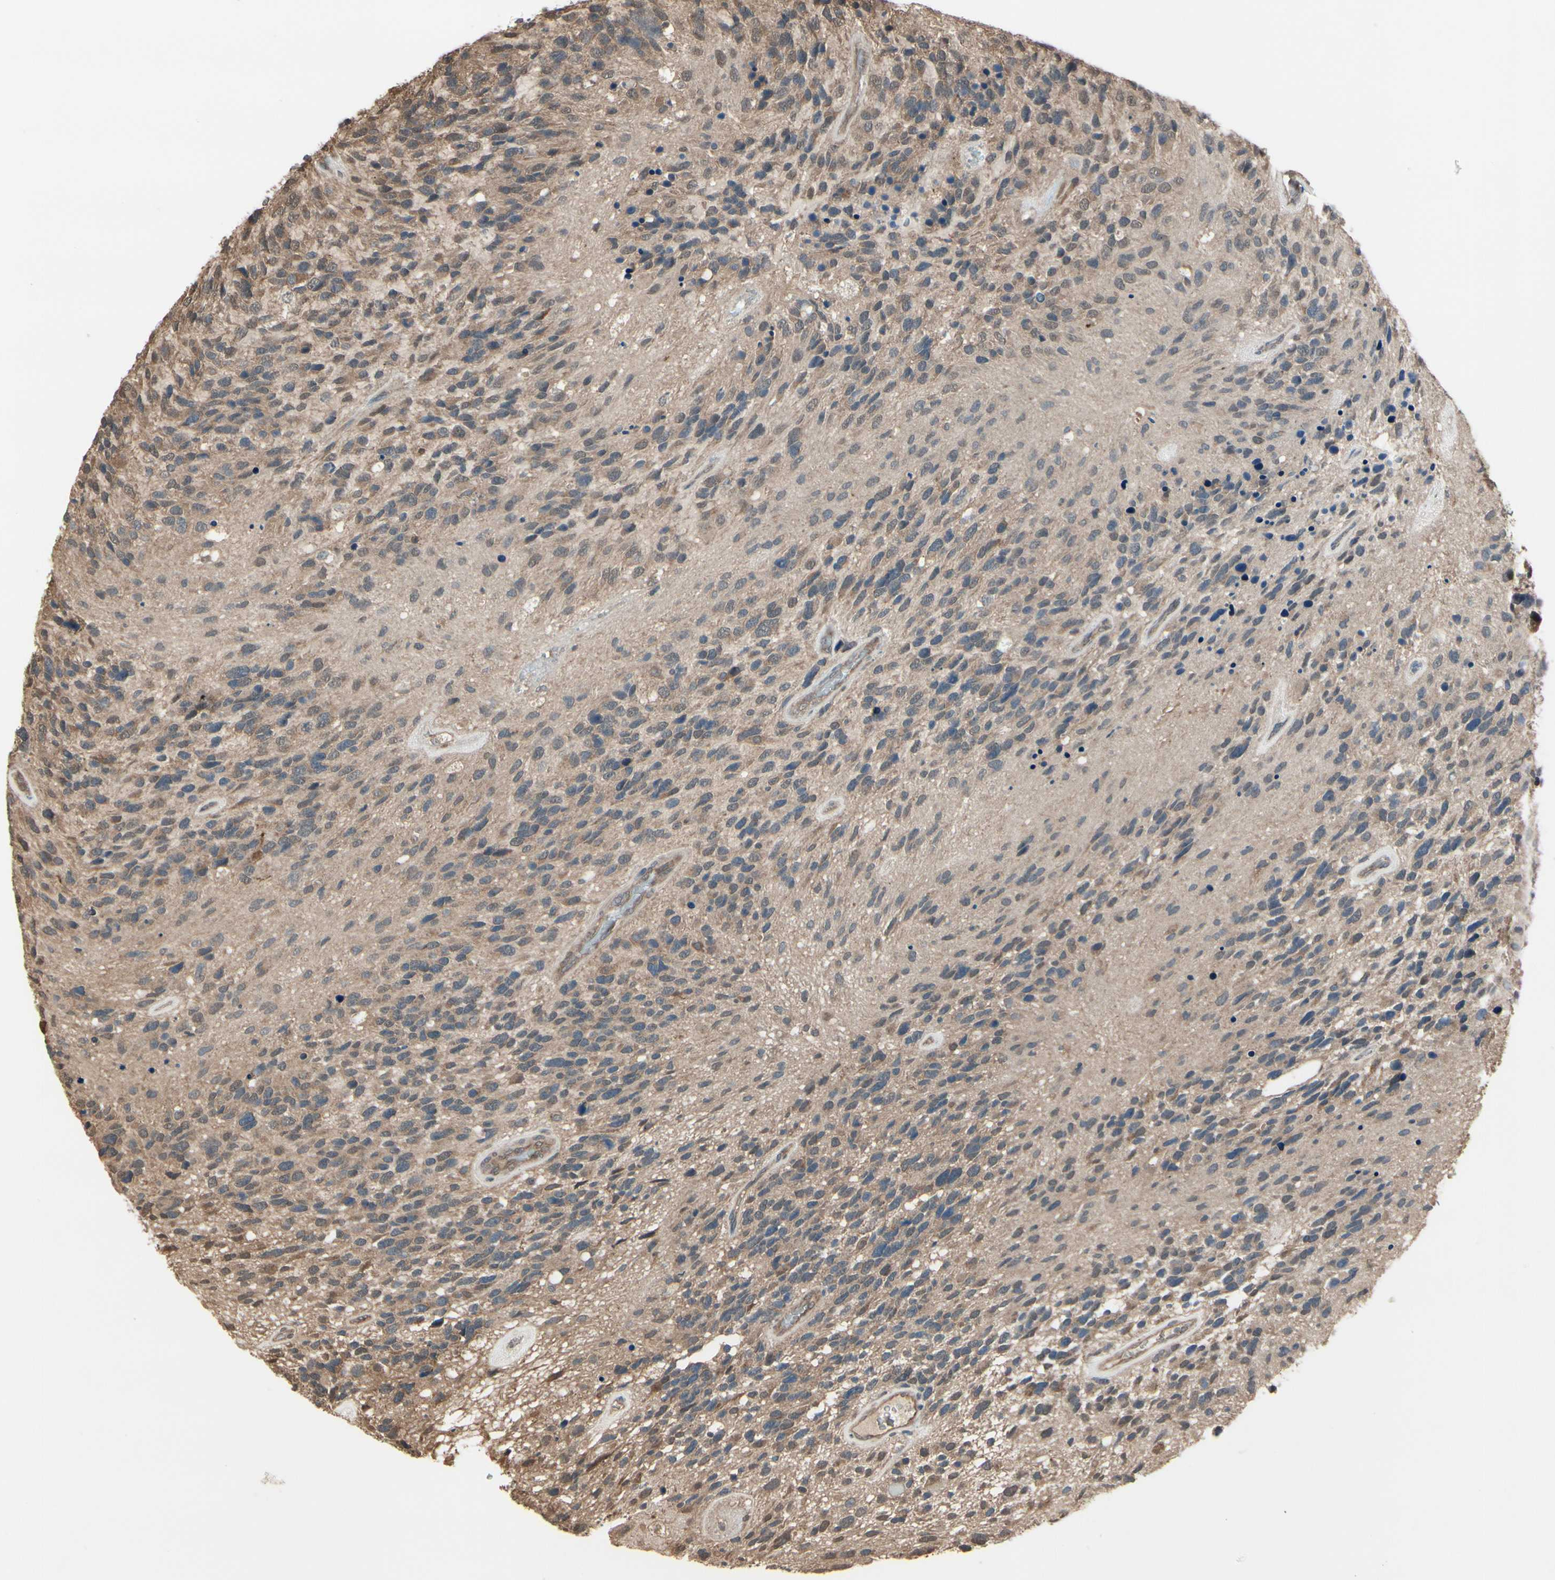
{"staining": {"intensity": "moderate", "quantity": ">75%", "location": "cytoplasmic/membranous"}, "tissue": "glioma", "cell_type": "Tumor cells", "image_type": "cancer", "snomed": [{"axis": "morphology", "description": "Glioma, malignant, High grade"}, {"axis": "topography", "description": "Brain"}], "caption": "Brown immunohistochemical staining in high-grade glioma (malignant) demonstrates moderate cytoplasmic/membranous expression in about >75% of tumor cells. The protein of interest is shown in brown color, while the nuclei are stained blue.", "gene": "PNPLA7", "patient": {"sex": "female", "age": 58}}